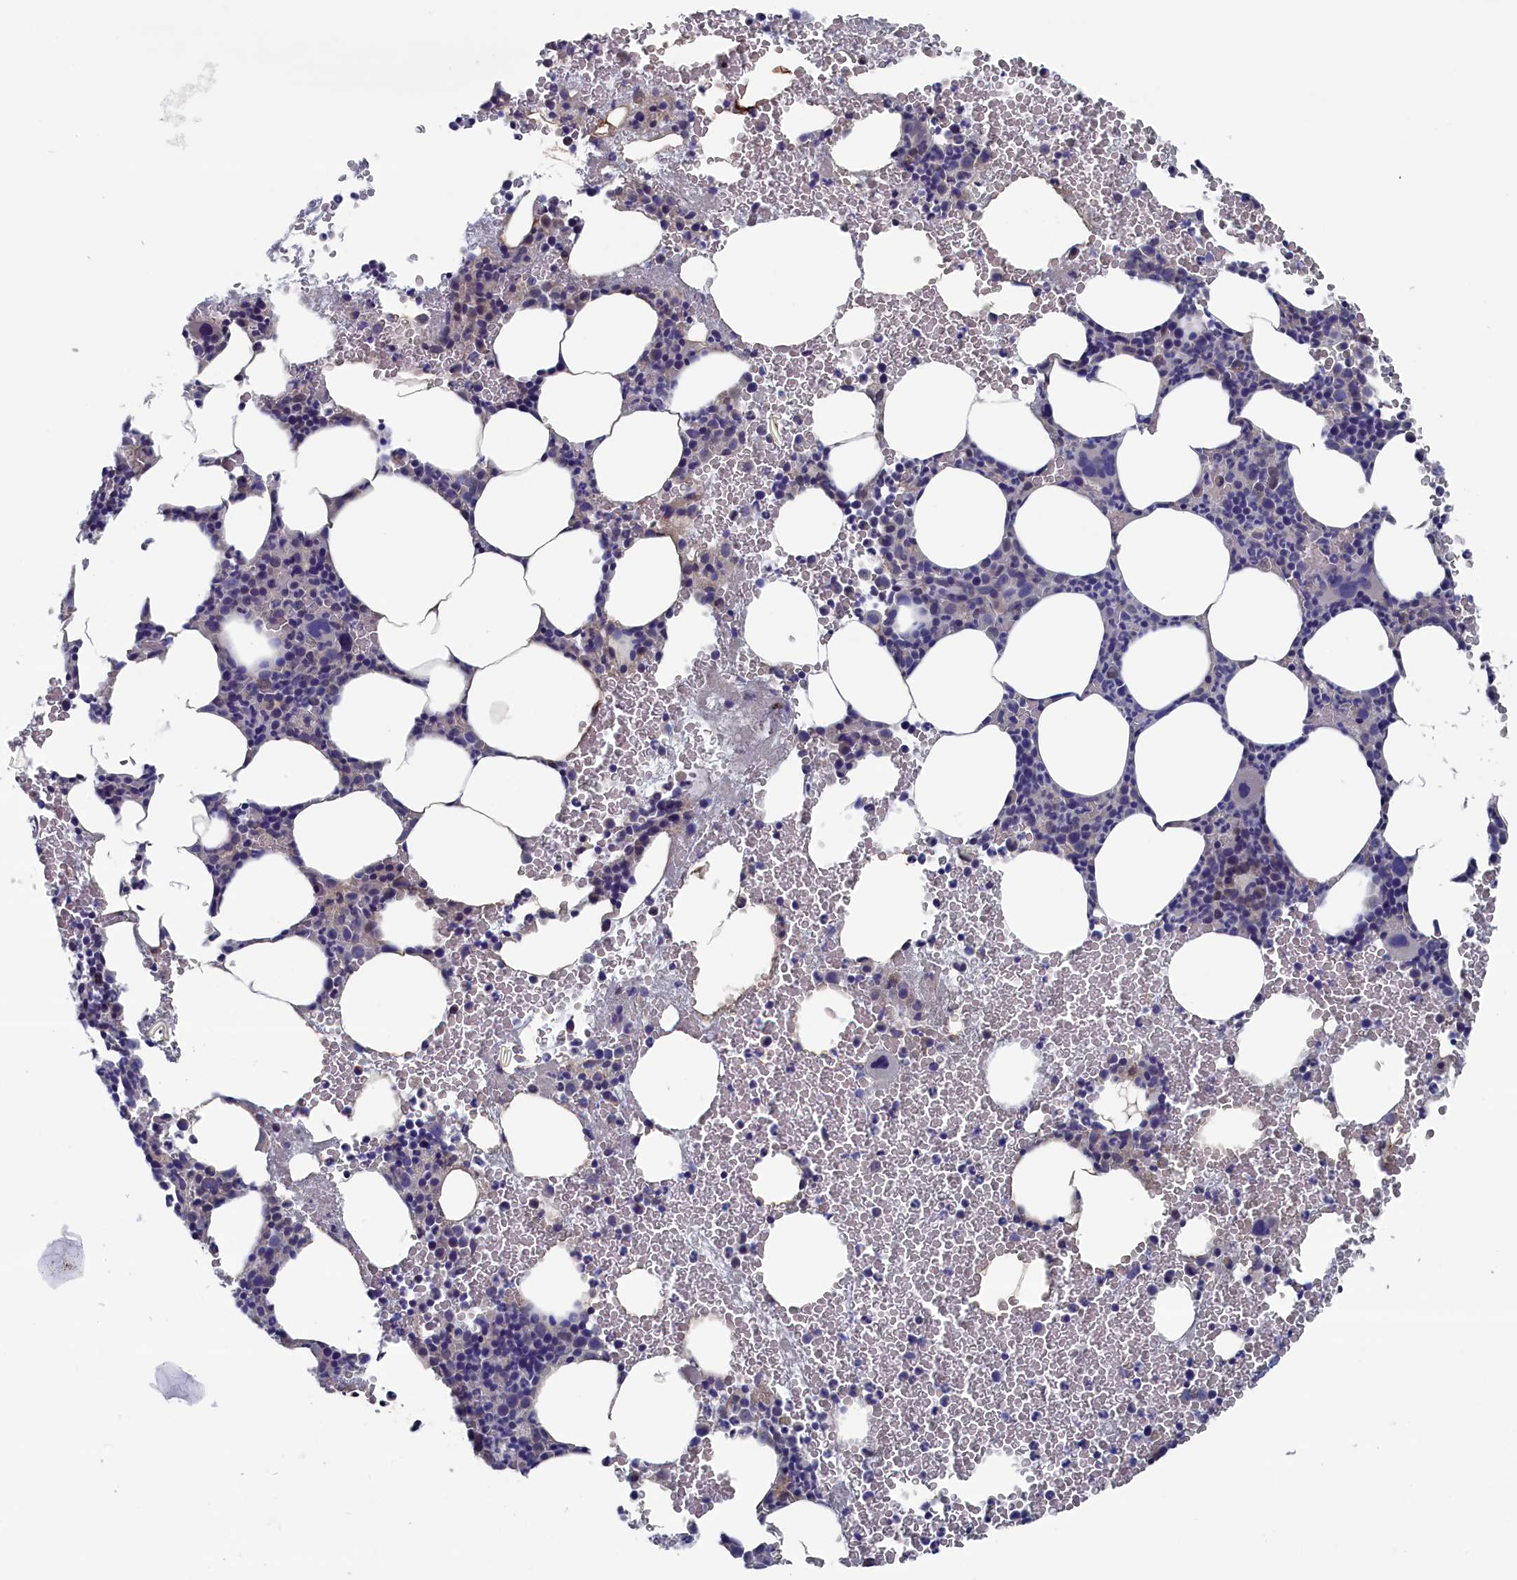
{"staining": {"intensity": "negative", "quantity": "none", "location": "none"}, "tissue": "bone marrow", "cell_type": "Hematopoietic cells", "image_type": "normal", "snomed": [{"axis": "morphology", "description": "Normal tissue, NOS"}, {"axis": "morphology", "description": "Inflammation, NOS"}, {"axis": "topography", "description": "Bone marrow"}], "caption": "Immunohistochemistry (IHC) histopathology image of unremarkable bone marrow: human bone marrow stained with DAB (3,3'-diaminobenzidine) displays no significant protein positivity in hematopoietic cells.", "gene": "SPATA13", "patient": {"sex": "female", "age": 78}}